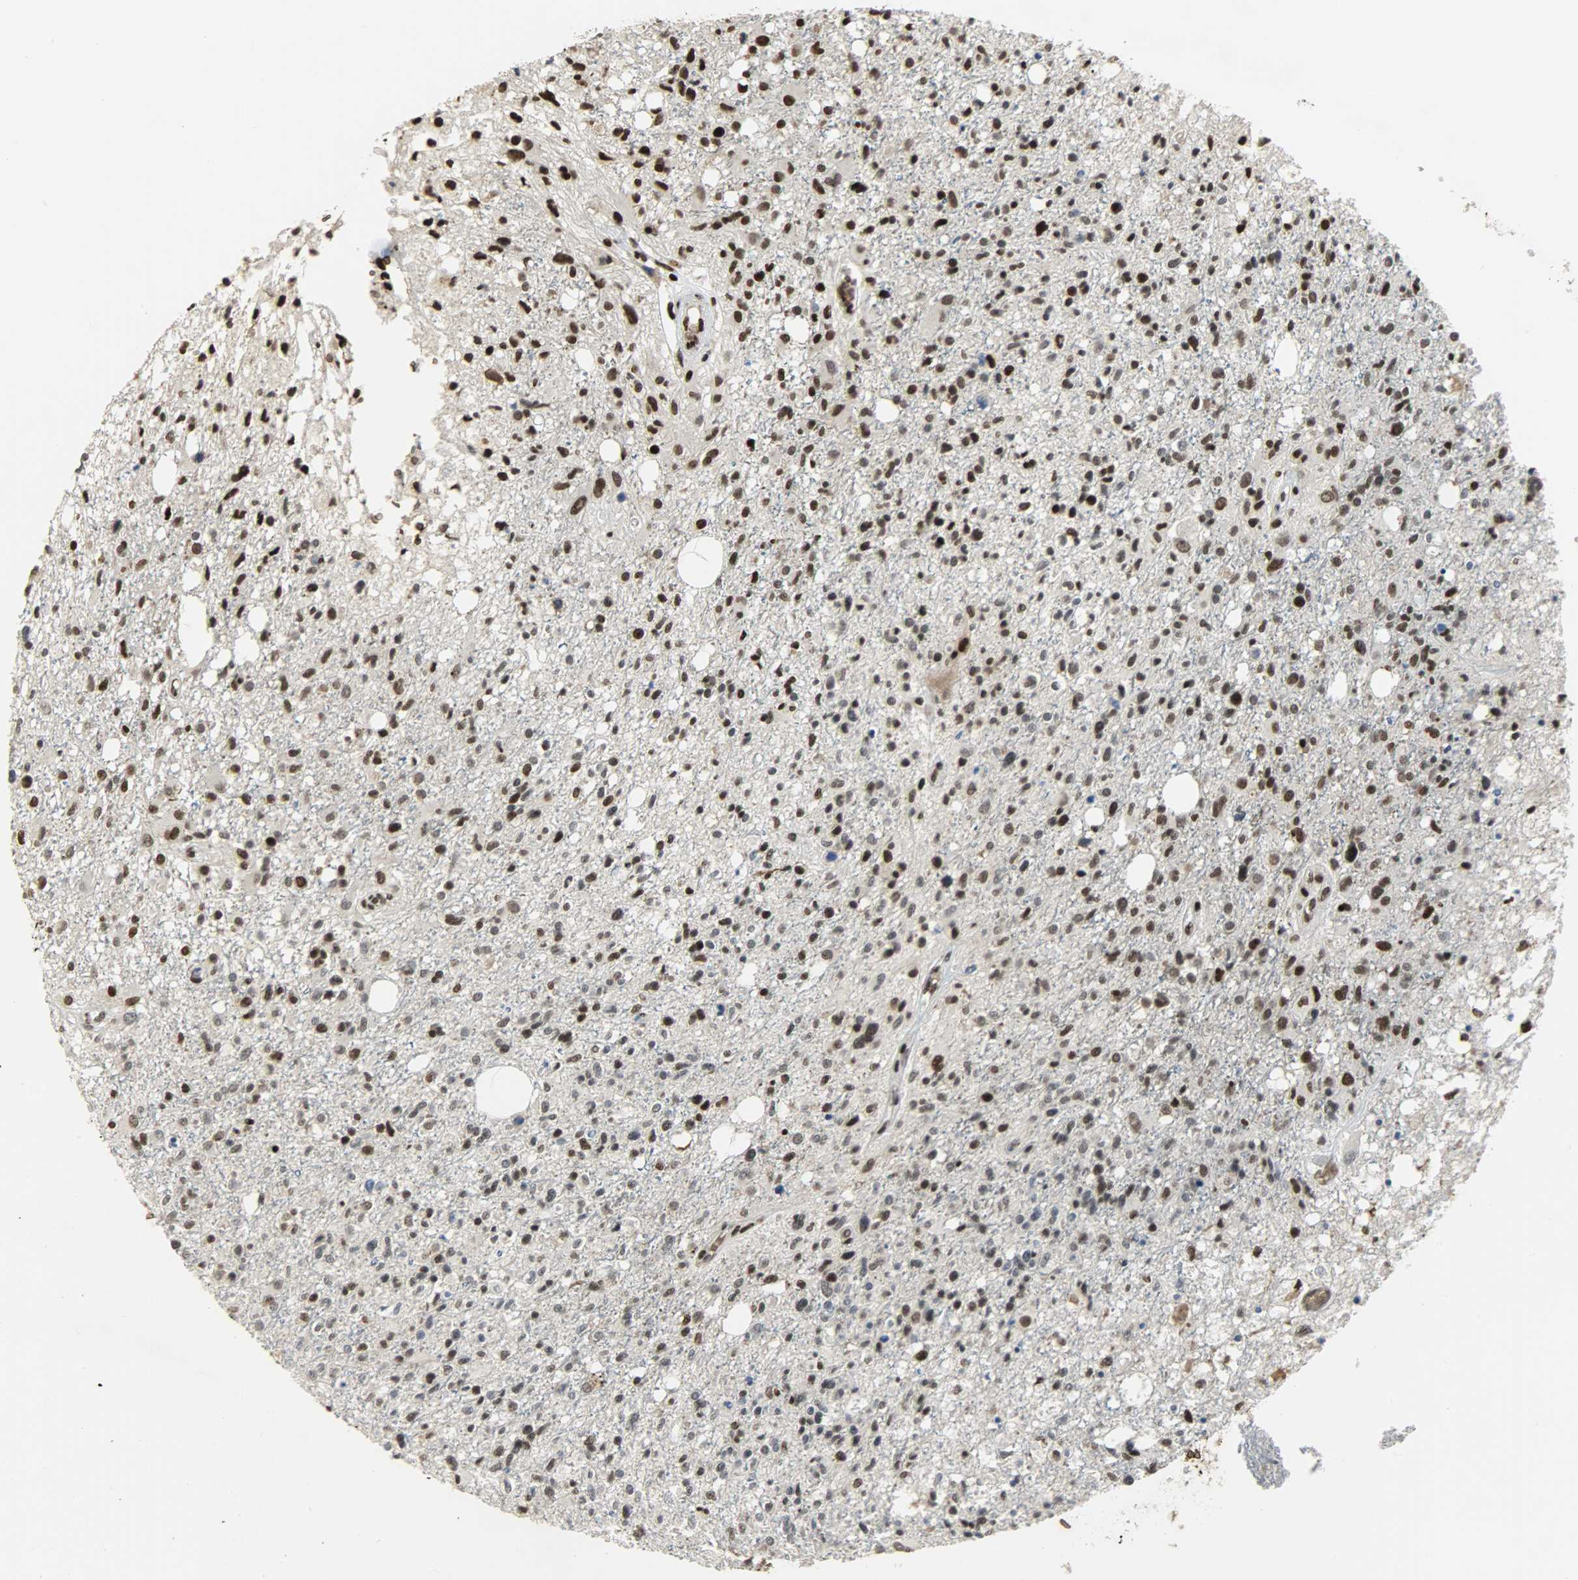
{"staining": {"intensity": "strong", "quantity": "25%-75%", "location": "nuclear"}, "tissue": "glioma", "cell_type": "Tumor cells", "image_type": "cancer", "snomed": [{"axis": "morphology", "description": "Glioma, malignant, High grade"}, {"axis": "topography", "description": "Cerebral cortex"}], "caption": "Brown immunohistochemical staining in human glioma shows strong nuclear expression in approximately 25%-75% of tumor cells.", "gene": "SNAI1", "patient": {"sex": "male", "age": 76}}